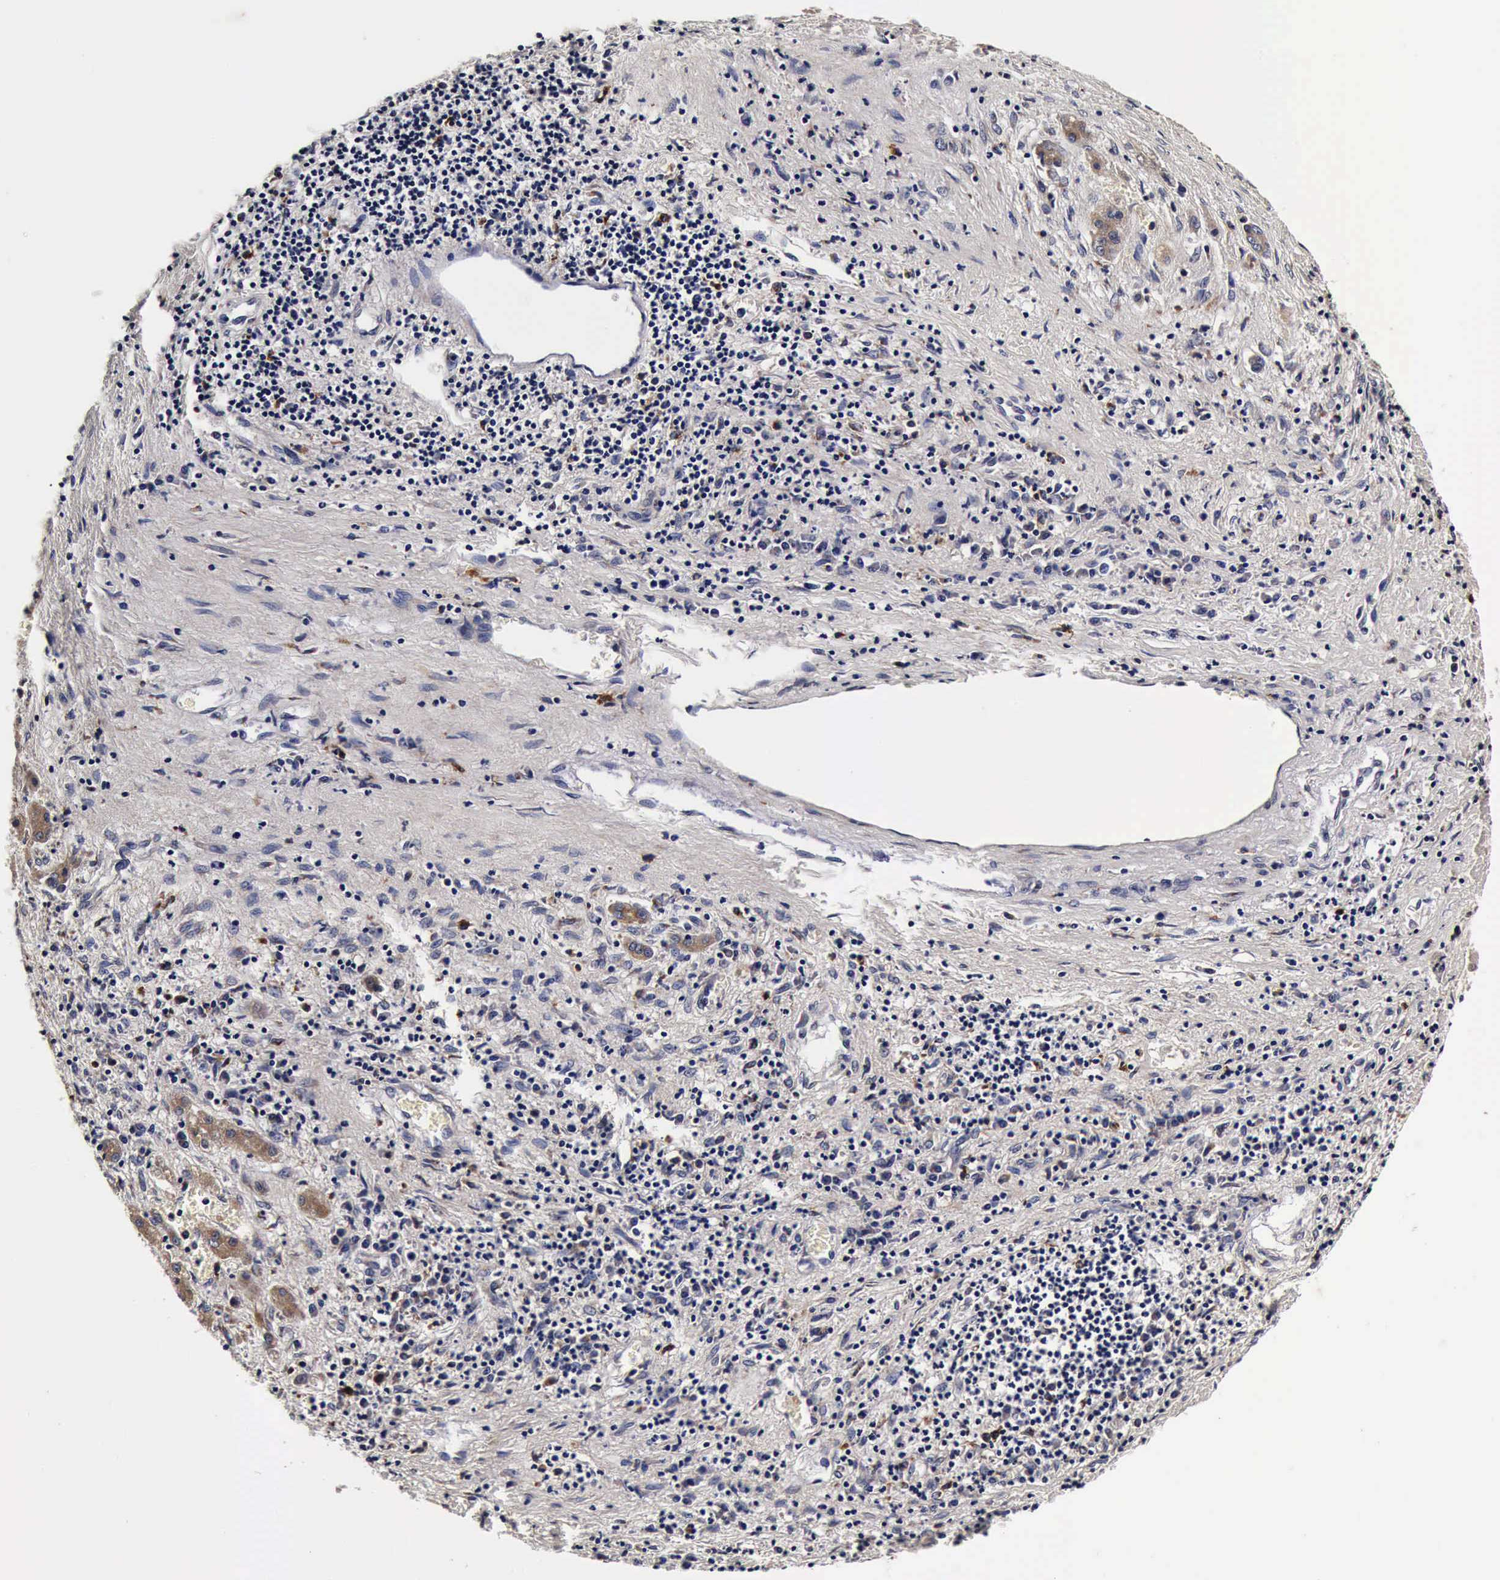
{"staining": {"intensity": "strong", "quantity": ">75%", "location": "cytoplasmic/membranous"}, "tissue": "liver cancer", "cell_type": "Tumor cells", "image_type": "cancer", "snomed": [{"axis": "morphology", "description": "Carcinoma, Hepatocellular, NOS"}, {"axis": "topography", "description": "Liver"}], "caption": "Immunohistochemical staining of liver cancer (hepatocellular carcinoma) reveals strong cytoplasmic/membranous protein positivity in about >75% of tumor cells.", "gene": "CST3", "patient": {"sex": "male", "age": 24}}